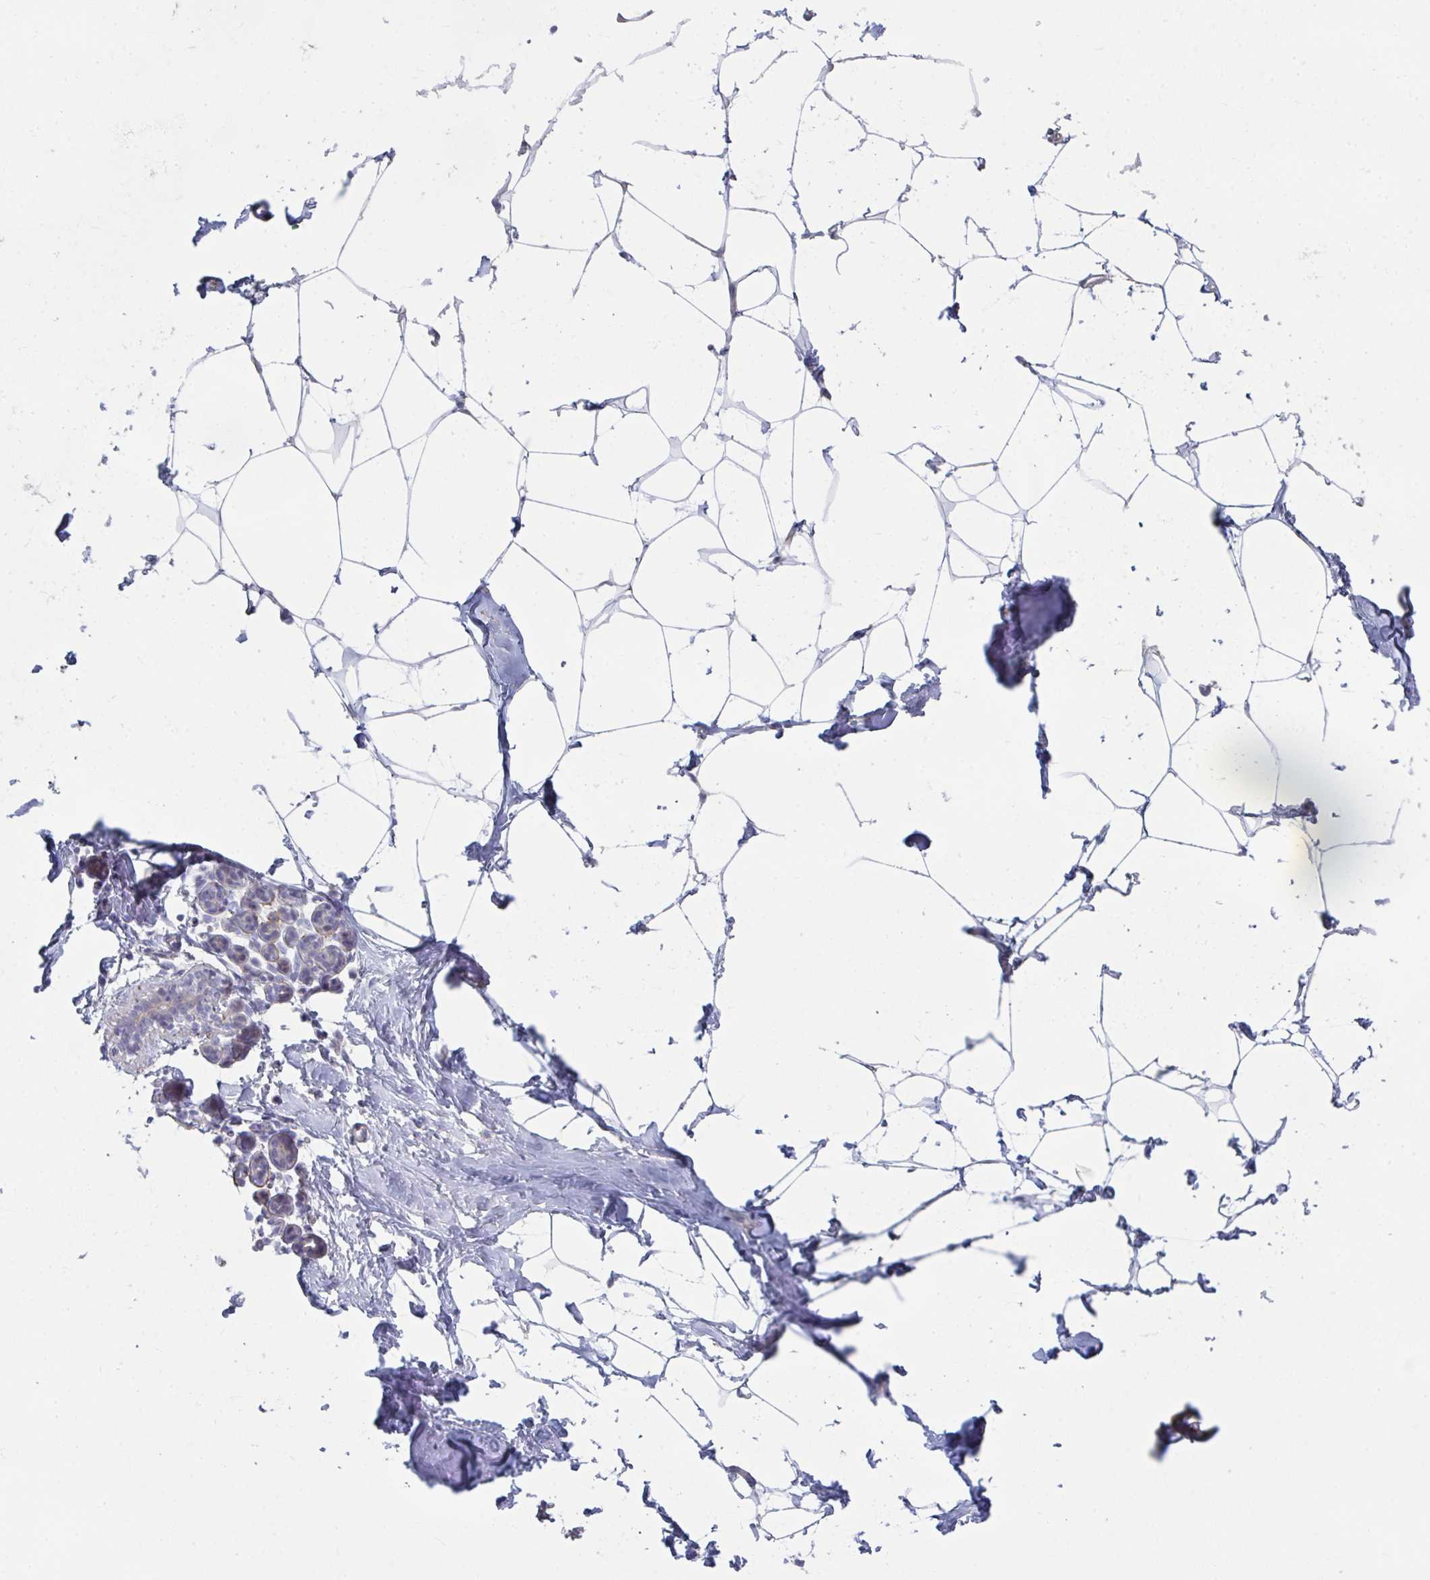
{"staining": {"intensity": "negative", "quantity": "none", "location": "none"}, "tissue": "breast", "cell_type": "Adipocytes", "image_type": "normal", "snomed": [{"axis": "morphology", "description": "Normal tissue, NOS"}, {"axis": "topography", "description": "Breast"}], "caption": "This is an immunohistochemistry photomicrograph of benign breast. There is no positivity in adipocytes.", "gene": "A1CF", "patient": {"sex": "female", "age": 32}}